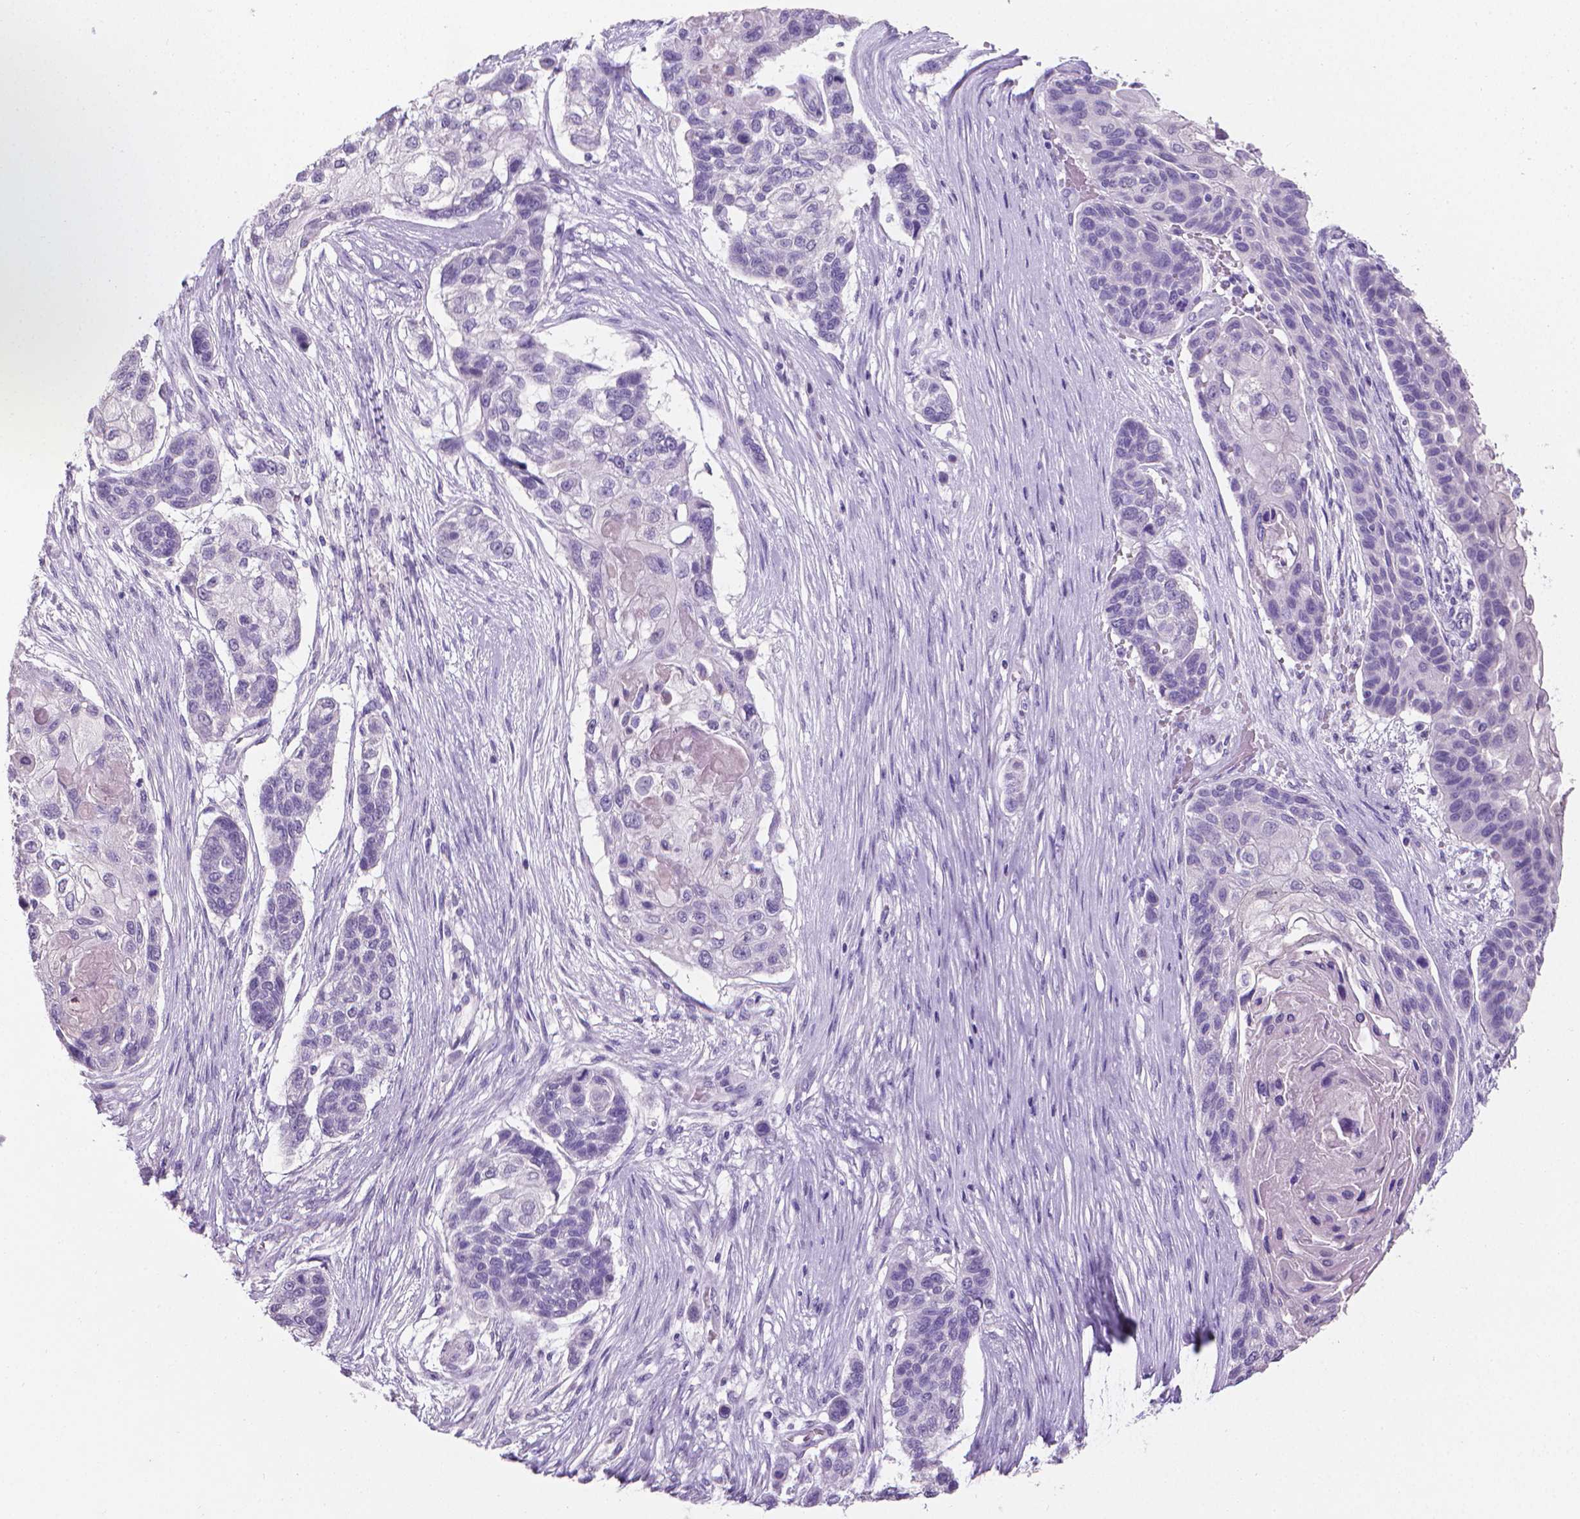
{"staining": {"intensity": "negative", "quantity": "none", "location": "none"}, "tissue": "lung cancer", "cell_type": "Tumor cells", "image_type": "cancer", "snomed": [{"axis": "morphology", "description": "Squamous cell carcinoma, NOS"}, {"axis": "topography", "description": "Lung"}], "caption": "High magnification brightfield microscopy of squamous cell carcinoma (lung) stained with DAB (brown) and counterstained with hematoxylin (blue): tumor cells show no significant expression.", "gene": "XPNPEP2", "patient": {"sex": "male", "age": 69}}